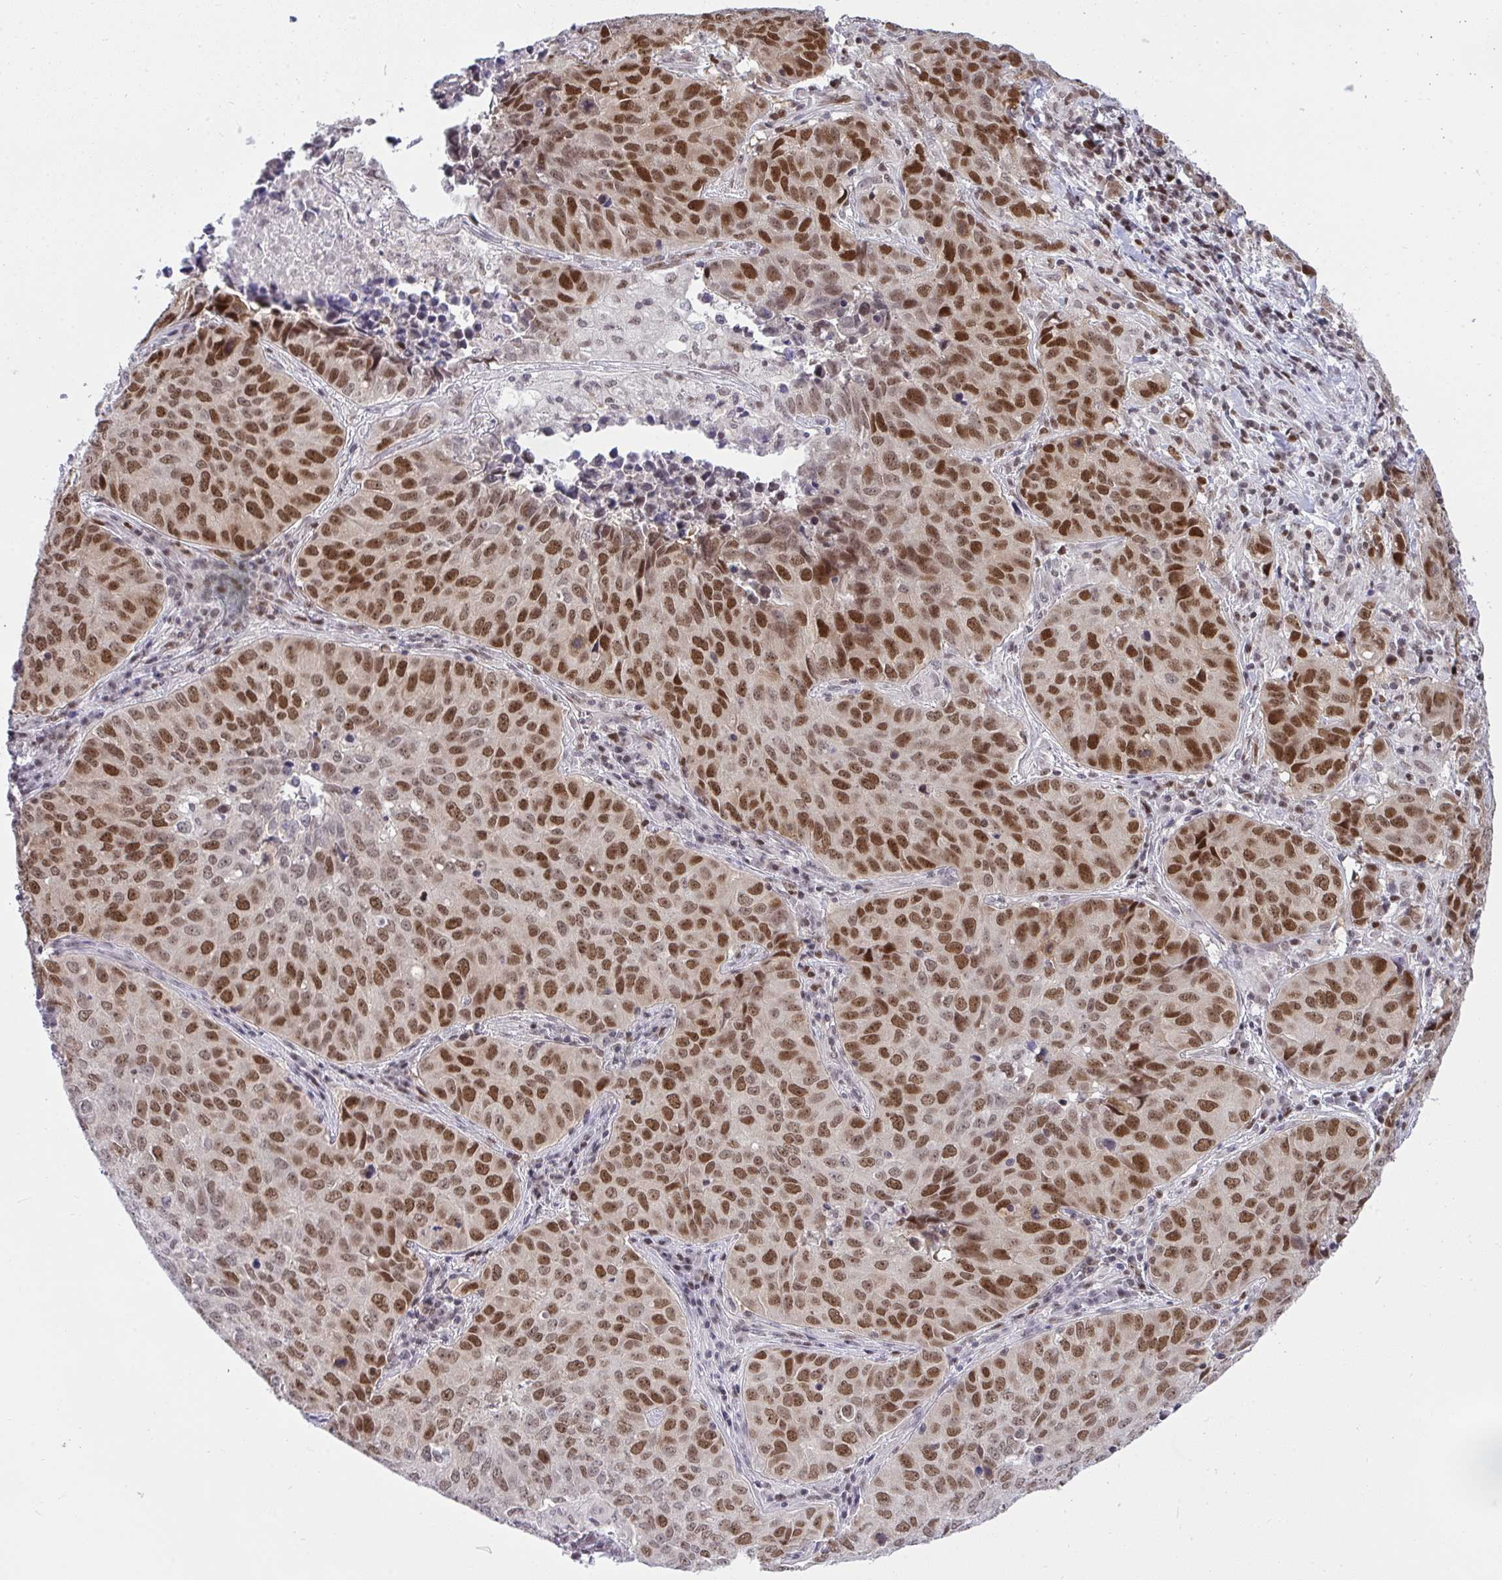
{"staining": {"intensity": "moderate", "quantity": ">75%", "location": "nuclear"}, "tissue": "lung cancer", "cell_type": "Tumor cells", "image_type": "cancer", "snomed": [{"axis": "morphology", "description": "Adenocarcinoma, NOS"}, {"axis": "topography", "description": "Lung"}], "caption": "A photomicrograph of lung adenocarcinoma stained for a protein displays moderate nuclear brown staining in tumor cells.", "gene": "RFC4", "patient": {"sex": "female", "age": 50}}